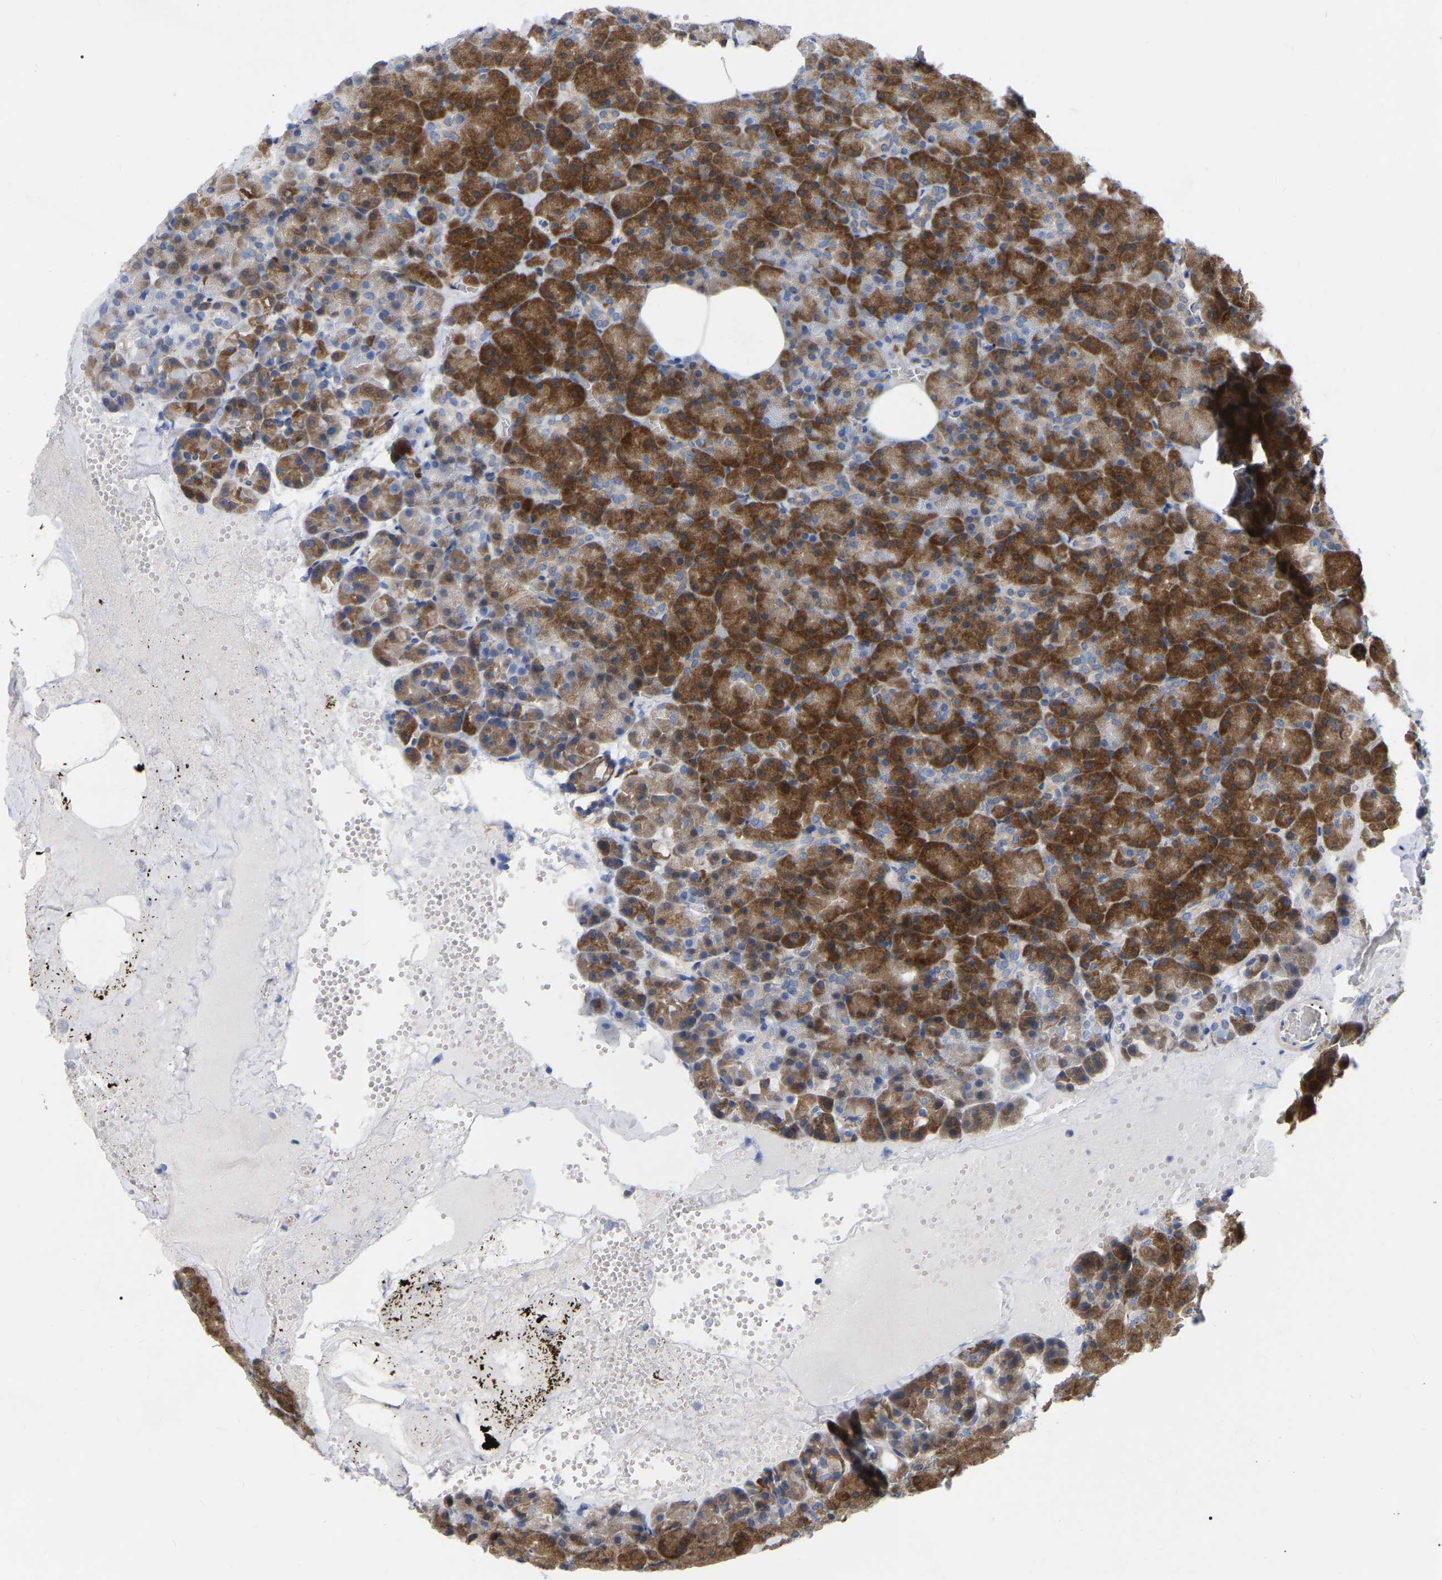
{"staining": {"intensity": "strong", "quantity": ">75%", "location": "cytoplasmic/membranous"}, "tissue": "pancreas", "cell_type": "Exocrine glandular cells", "image_type": "normal", "snomed": [{"axis": "morphology", "description": "Normal tissue, NOS"}, {"axis": "morphology", "description": "Carcinoid, malignant, NOS"}, {"axis": "topography", "description": "Pancreas"}], "caption": "Pancreas stained with a brown dye exhibits strong cytoplasmic/membranous positive staining in about >75% of exocrine glandular cells.", "gene": "UBE4B", "patient": {"sex": "female", "age": 35}}